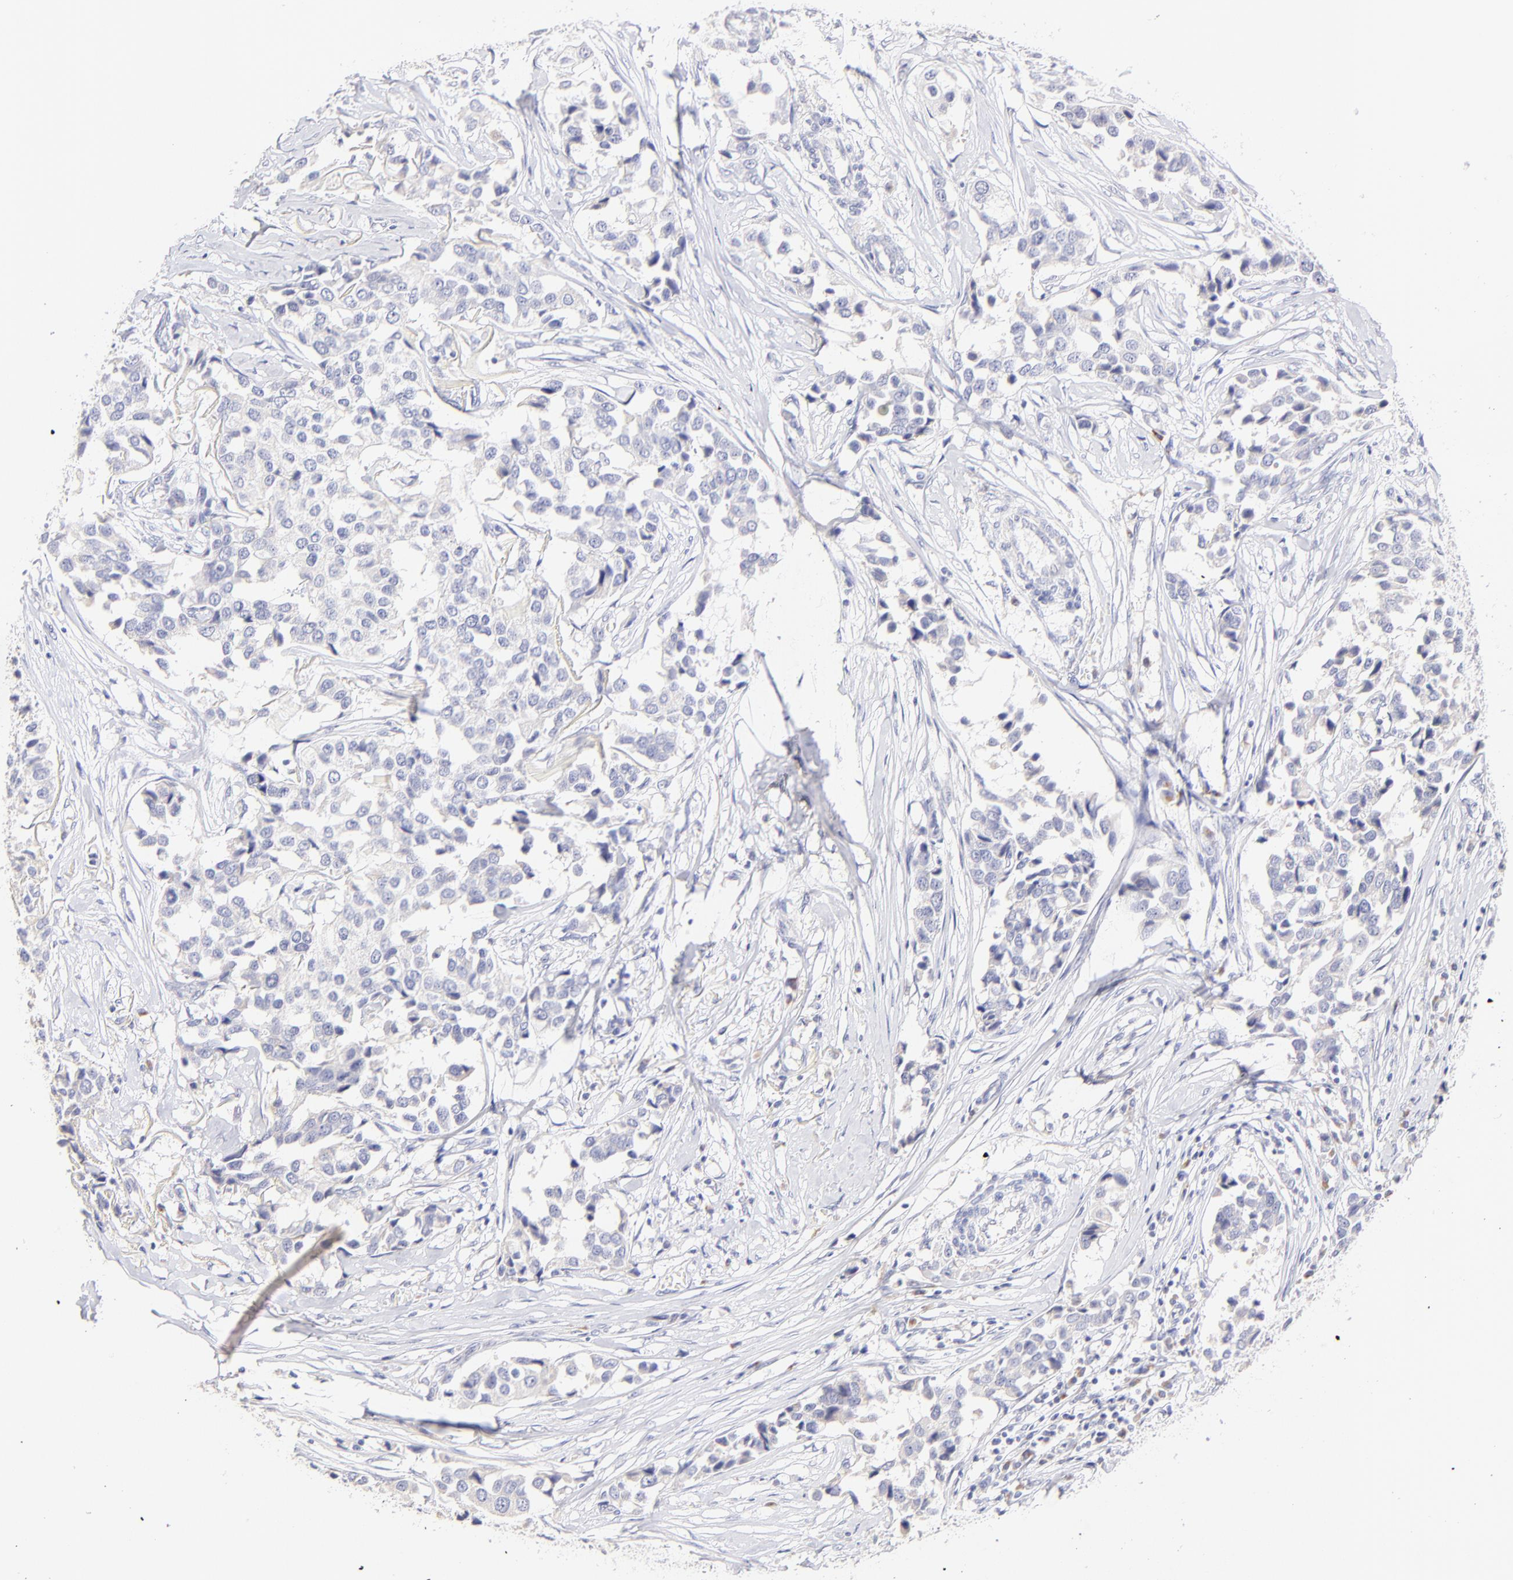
{"staining": {"intensity": "negative", "quantity": "none", "location": "none"}, "tissue": "breast cancer", "cell_type": "Tumor cells", "image_type": "cancer", "snomed": [{"axis": "morphology", "description": "Duct carcinoma"}, {"axis": "topography", "description": "Breast"}], "caption": "Immunohistochemistry image of invasive ductal carcinoma (breast) stained for a protein (brown), which shows no staining in tumor cells.", "gene": "ASB9", "patient": {"sex": "female", "age": 80}}